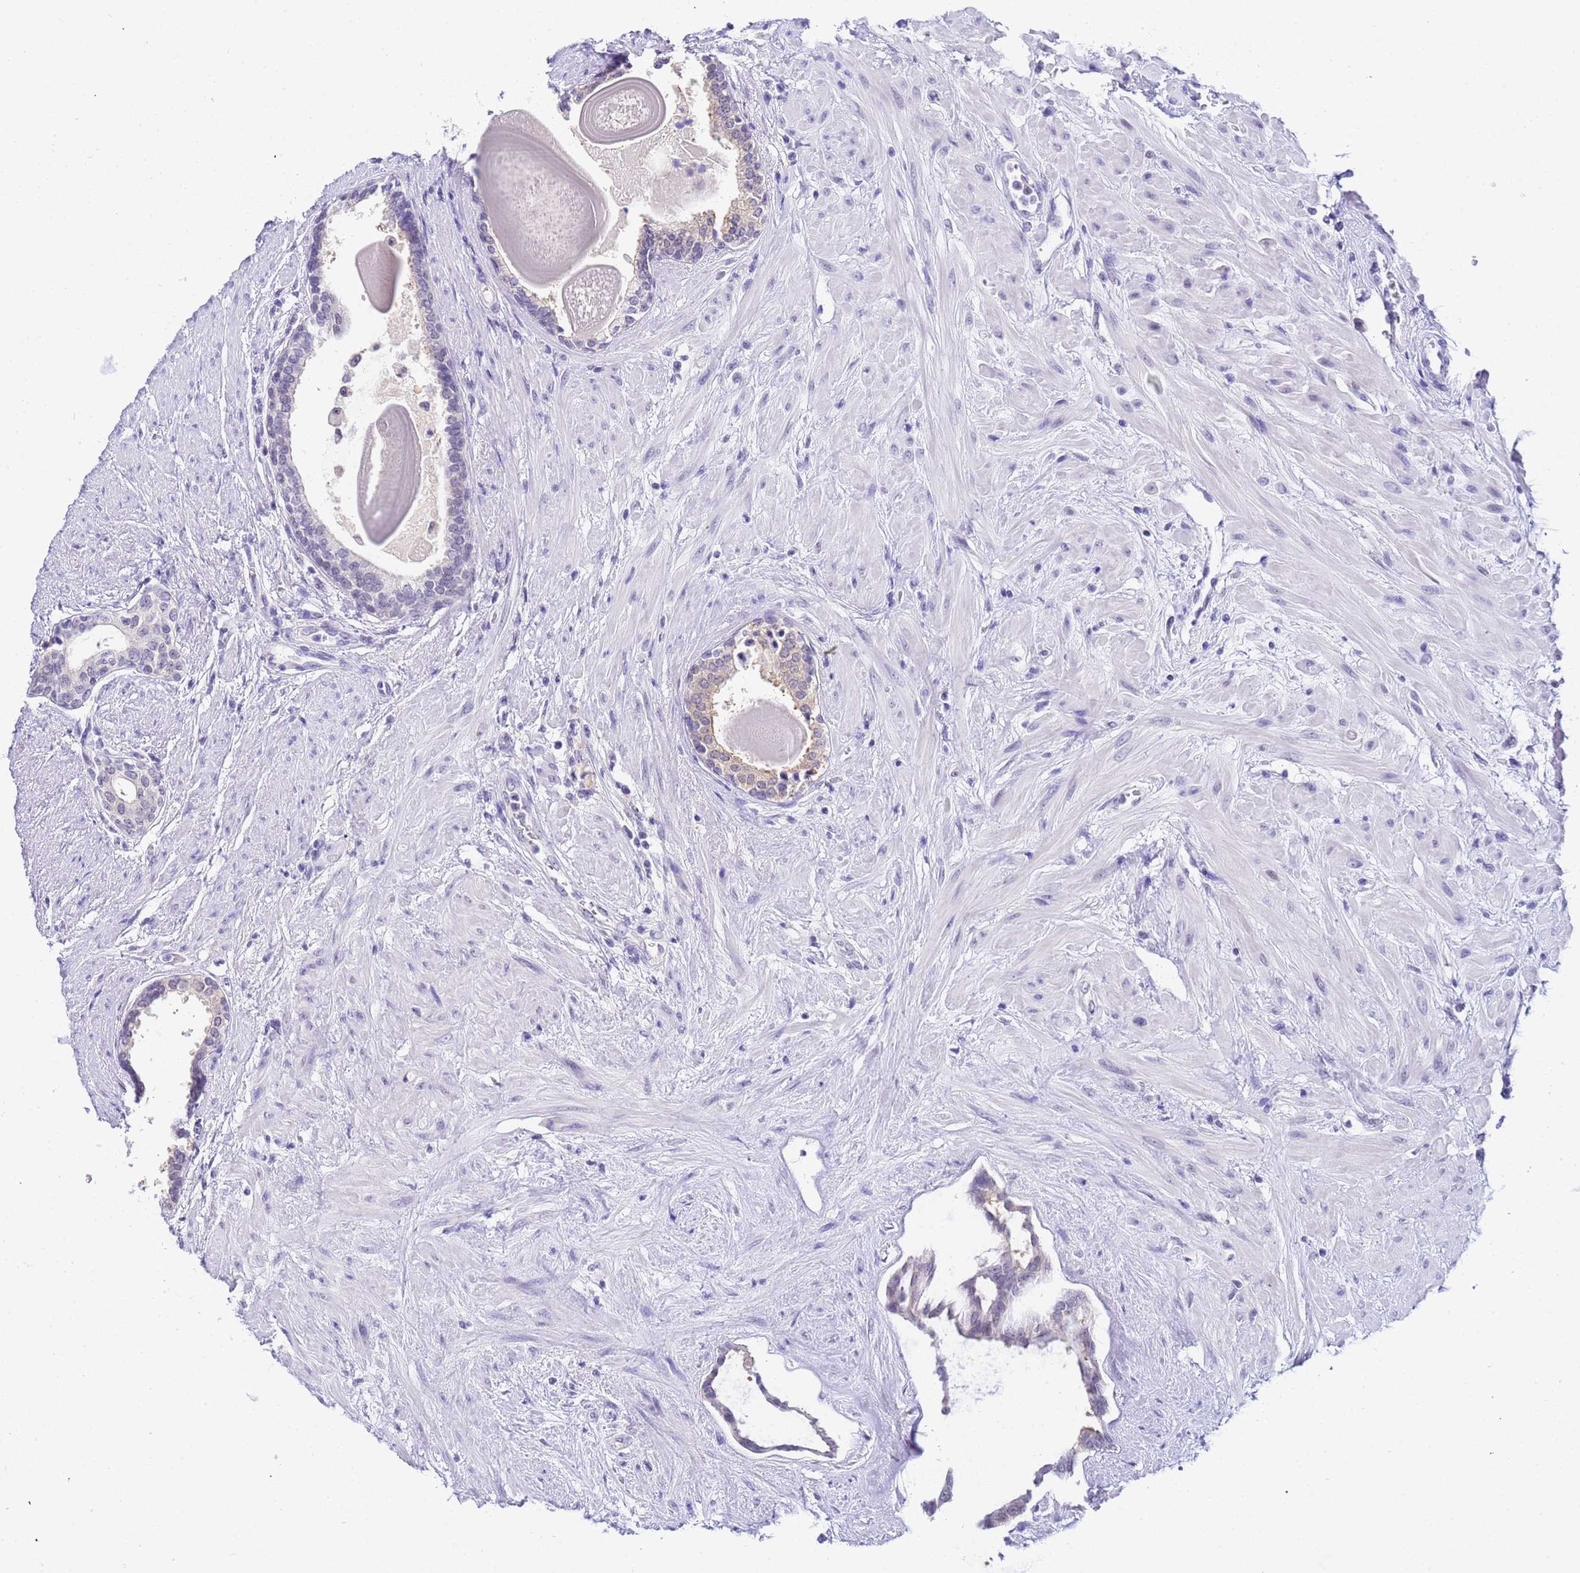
{"staining": {"intensity": "weak", "quantity": "<25%", "location": "cytoplasmic/membranous"}, "tissue": "prostate", "cell_type": "Glandular cells", "image_type": "normal", "snomed": [{"axis": "morphology", "description": "Normal tissue, NOS"}, {"axis": "topography", "description": "Prostate"}], "caption": "Protein analysis of normal prostate demonstrates no significant expression in glandular cells.", "gene": "ACTL6B", "patient": {"sex": "male", "age": 57}}